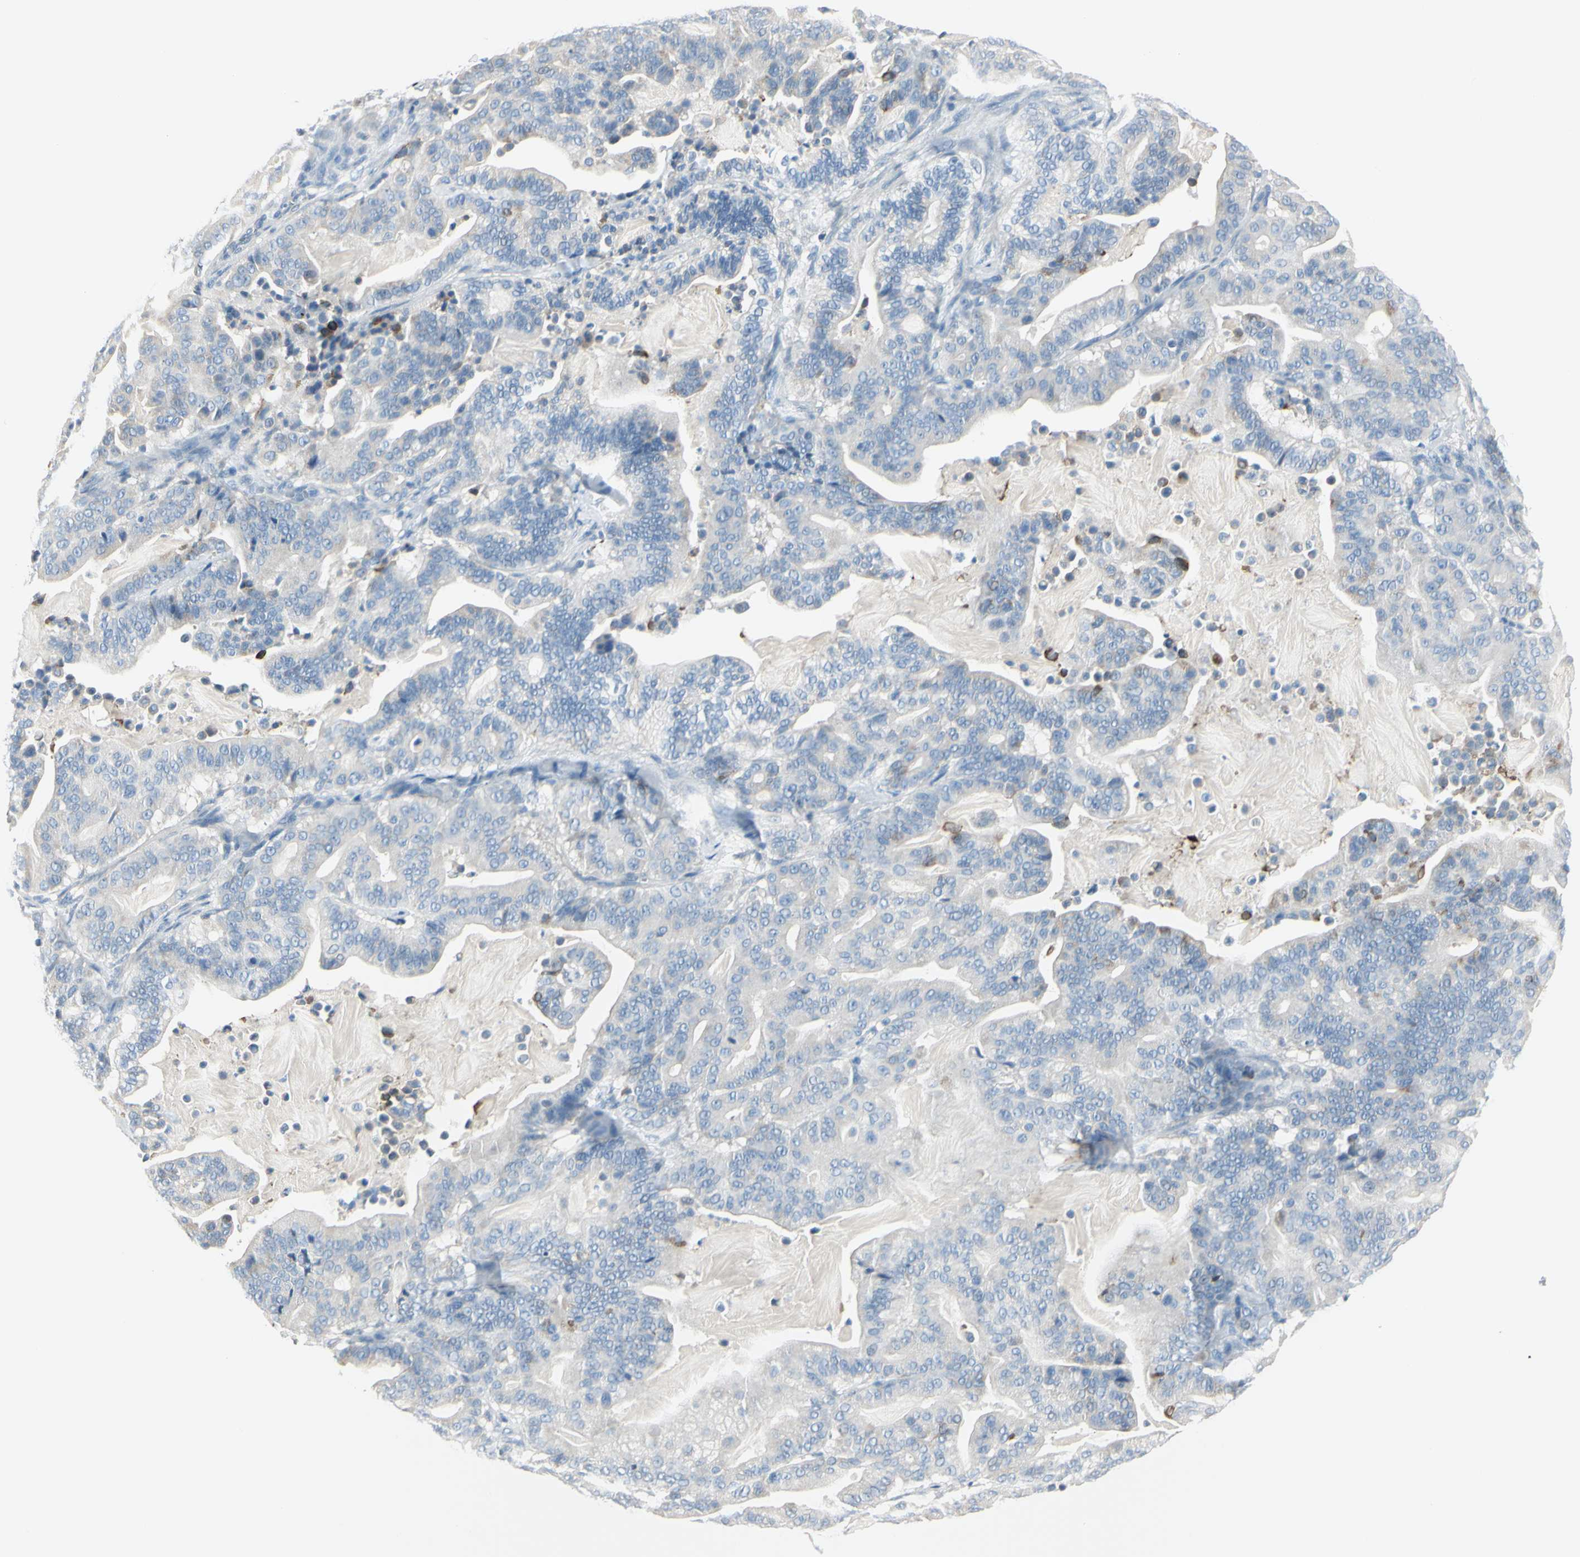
{"staining": {"intensity": "negative", "quantity": "none", "location": "none"}, "tissue": "pancreatic cancer", "cell_type": "Tumor cells", "image_type": "cancer", "snomed": [{"axis": "morphology", "description": "Adenocarcinoma, NOS"}, {"axis": "topography", "description": "Pancreas"}], "caption": "Immunohistochemistry (IHC) image of pancreatic adenocarcinoma stained for a protein (brown), which reveals no expression in tumor cells.", "gene": "DLG4", "patient": {"sex": "male", "age": 63}}